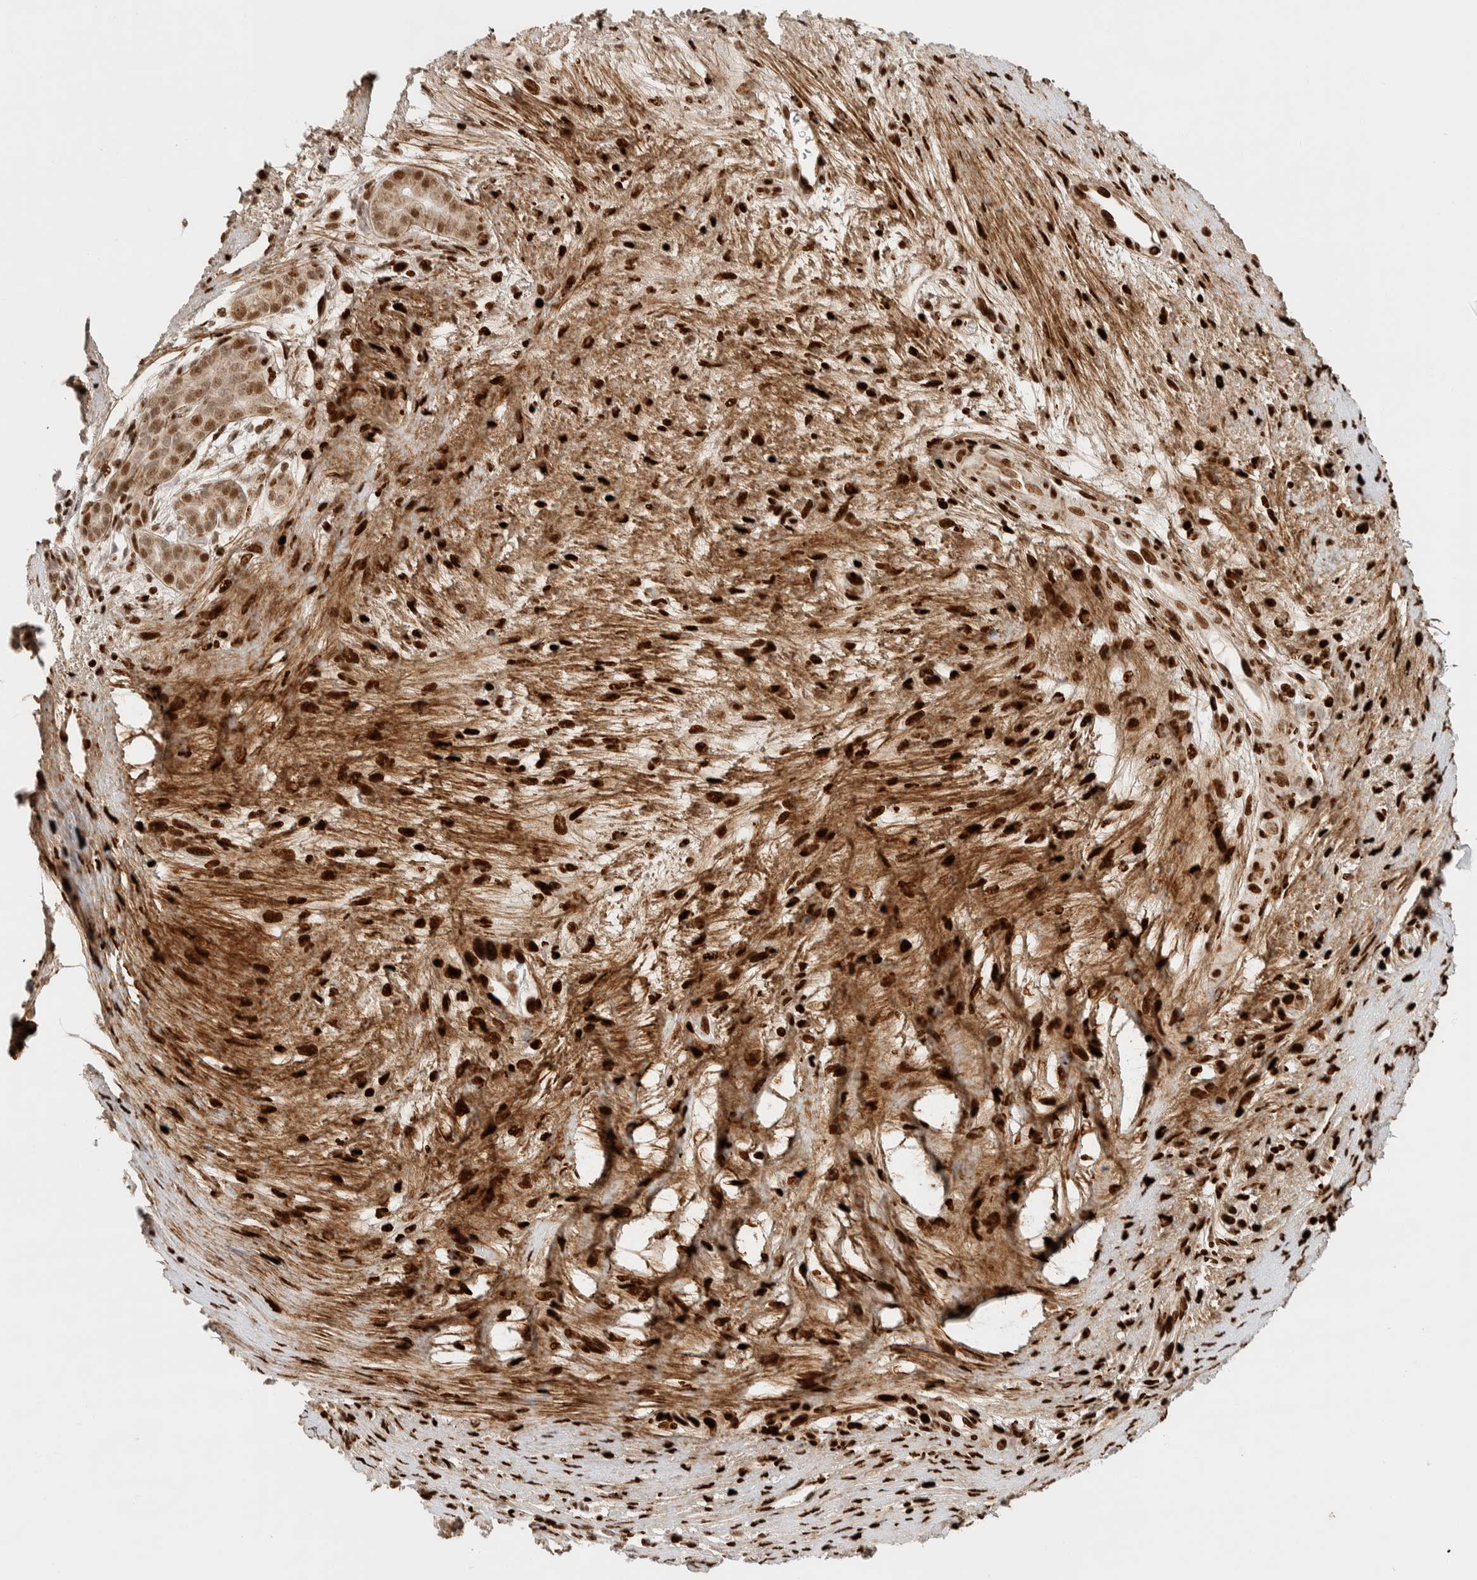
{"staining": {"intensity": "moderate", "quantity": ">75%", "location": "nuclear"}, "tissue": "pancreatic cancer", "cell_type": "Tumor cells", "image_type": "cancer", "snomed": [{"axis": "morphology", "description": "Adenocarcinoma, NOS"}, {"axis": "topography", "description": "Pancreas"}], "caption": "The histopathology image exhibits immunohistochemical staining of adenocarcinoma (pancreatic). There is moderate nuclear expression is present in approximately >75% of tumor cells.", "gene": "TSPAN32", "patient": {"sex": "male", "age": 72}}